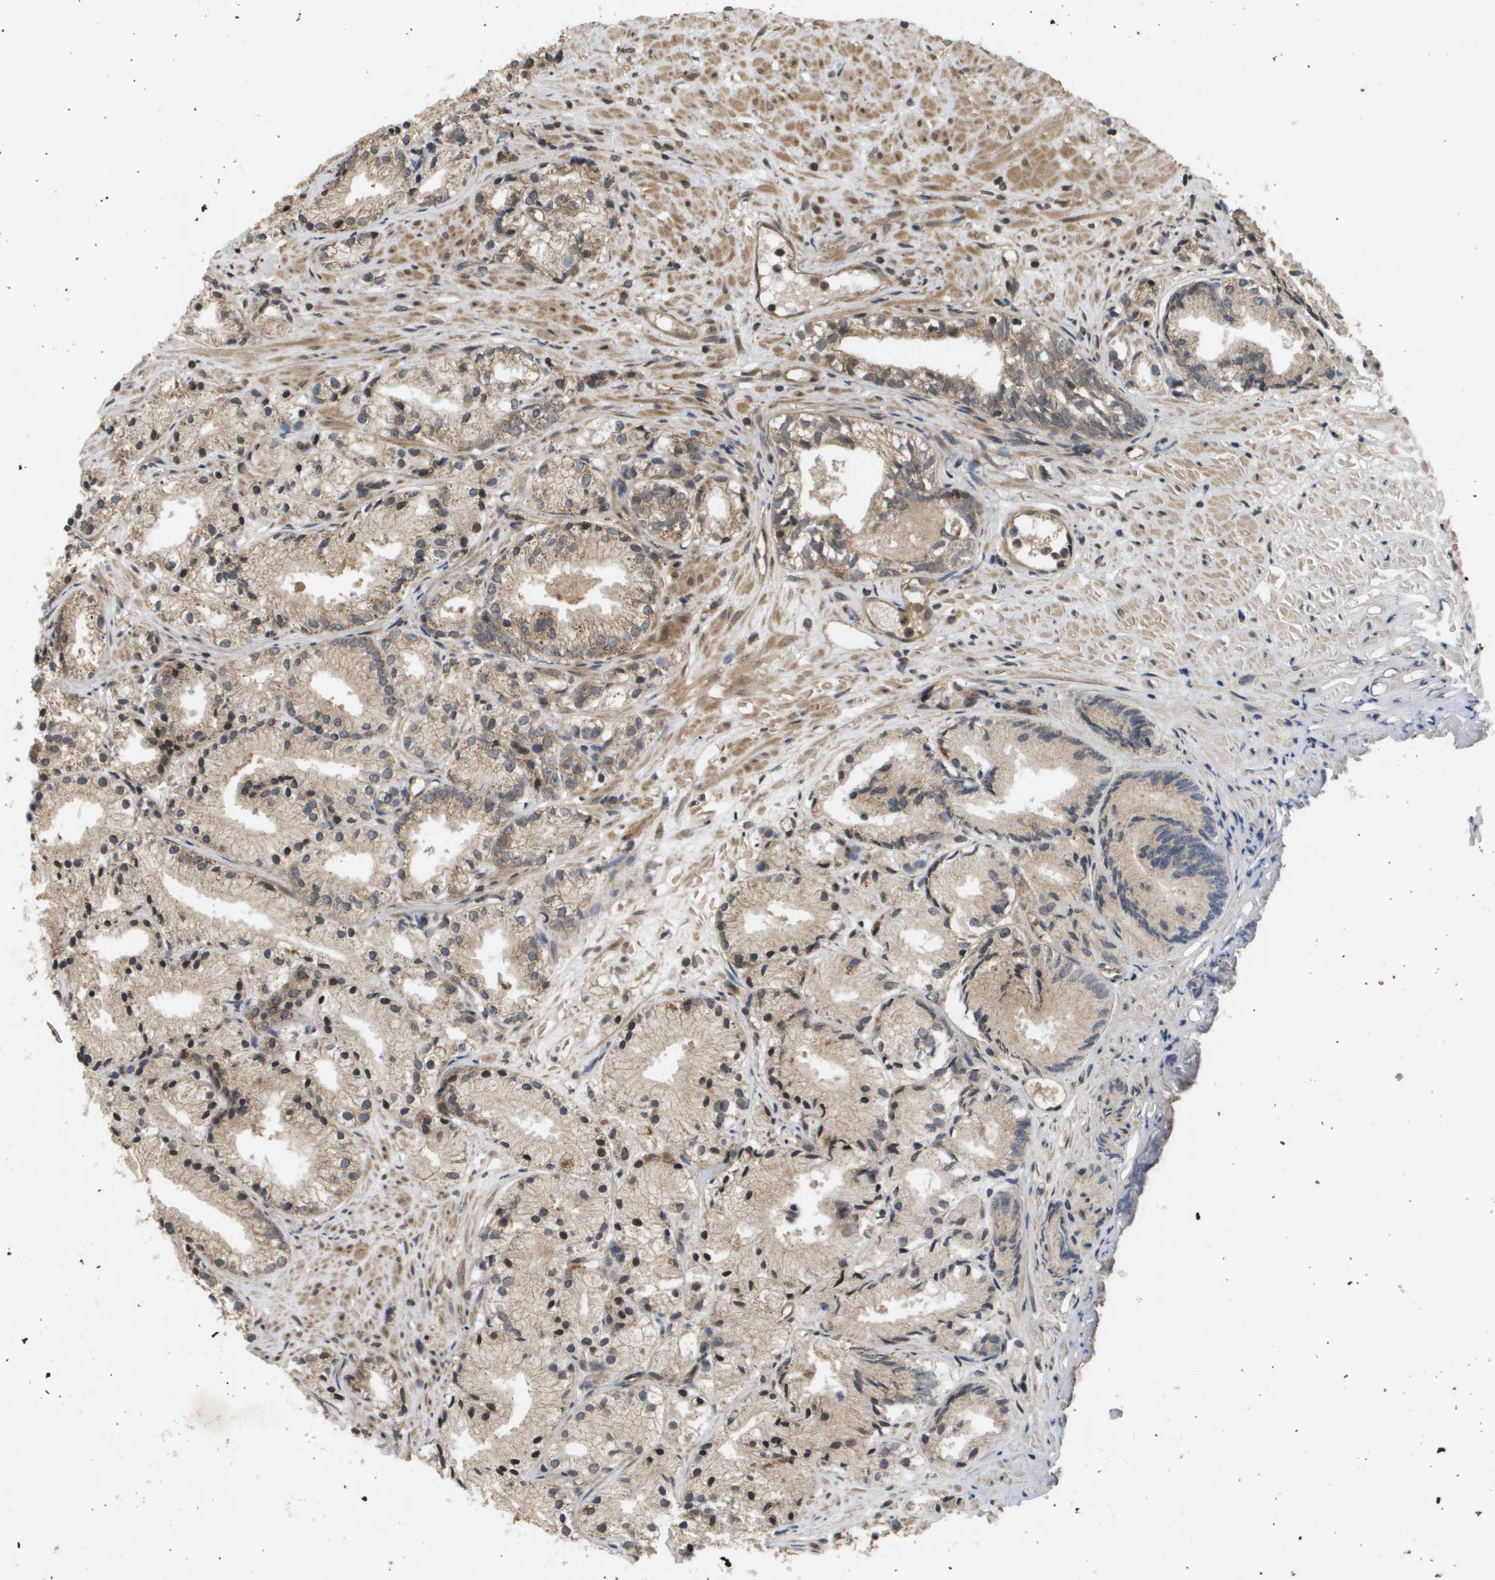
{"staining": {"intensity": "weak", "quantity": ">75%", "location": "cytoplasmic/membranous"}, "tissue": "prostate cancer", "cell_type": "Tumor cells", "image_type": "cancer", "snomed": [{"axis": "morphology", "description": "Adenocarcinoma, Low grade"}, {"axis": "topography", "description": "Prostate"}], "caption": "This histopathology image displays immunohistochemistry staining of prostate cancer (low-grade adenocarcinoma), with low weak cytoplasmic/membranous expression in approximately >75% of tumor cells.", "gene": "KIF11", "patient": {"sex": "male", "age": 72}}